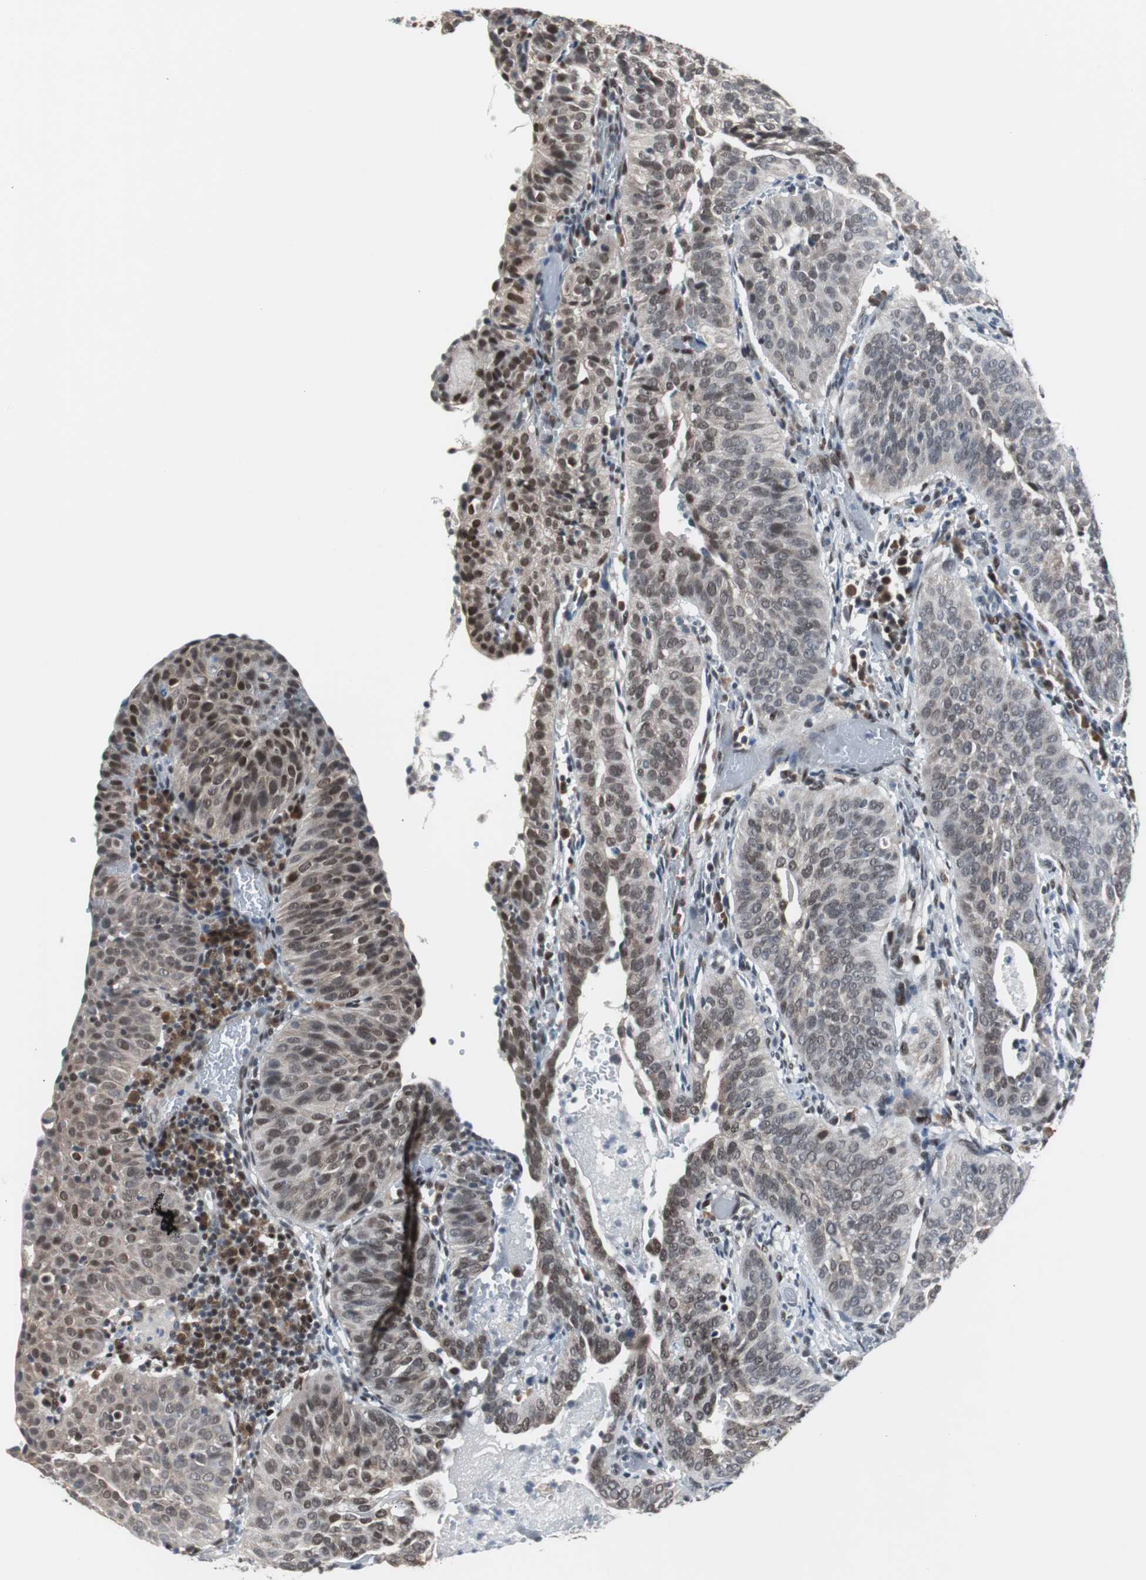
{"staining": {"intensity": "moderate", "quantity": "25%-75%", "location": "nuclear"}, "tissue": "cervical cancer", "cell_type": "Tumor cells", "image_type": "cancer", "snomed": [{"axis": "morphology", "description": "Squamous cell carcinoma, NOS"}, {"axis": "topography", "description": "Cervix"}], "caption": "High-magnification brightfield microscopy of cervical cancer stained with DAB (brown) and counterstained with hematoxylin (blue). tumor cells exhibit moderate nuclear staining is present in approximately25%-75% of cells.", "gene": "ZHX2", "patient": {"sex": "female", "age": 39}}